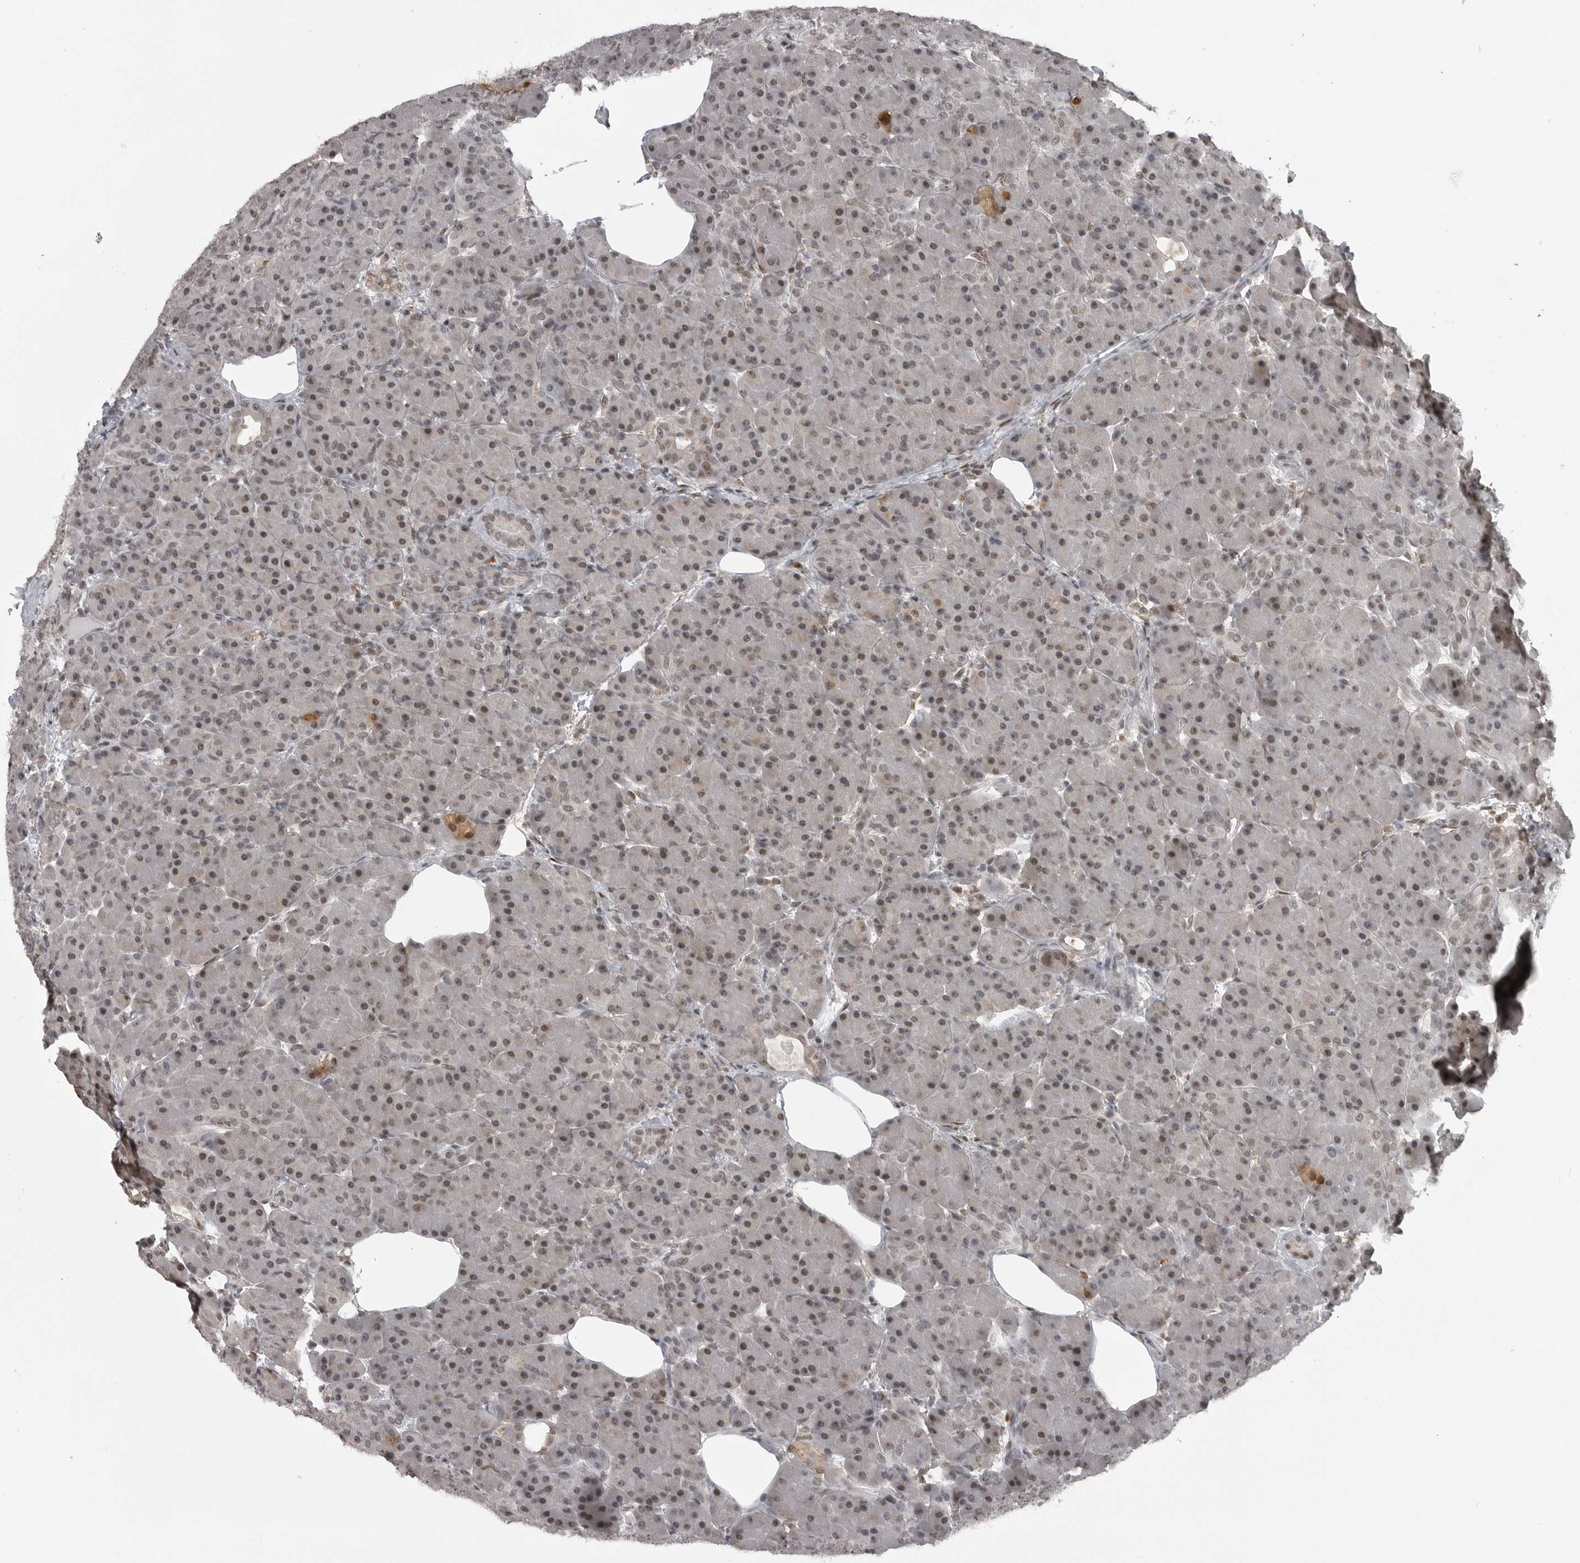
{"staining": {"intensity": "weak", "quantity": "25%-75%", "location": "nuclear"}, "tissue": "pancreas", "cell_type": "Exocrine glandular cells", "image_type": "normal", "snomed": [{"axis": "morphology", "description": "Normal tissue, NOS"}, {"axis": "topography", "description": "Pancreas"}], "caption": "Protein expression analysis of normal pancreas displays weak nuclear positivity in about 25%-75% of exocrine glandular cells.", "gene": "C8orf58", "patient": {"sex": "male", "age": 63}}